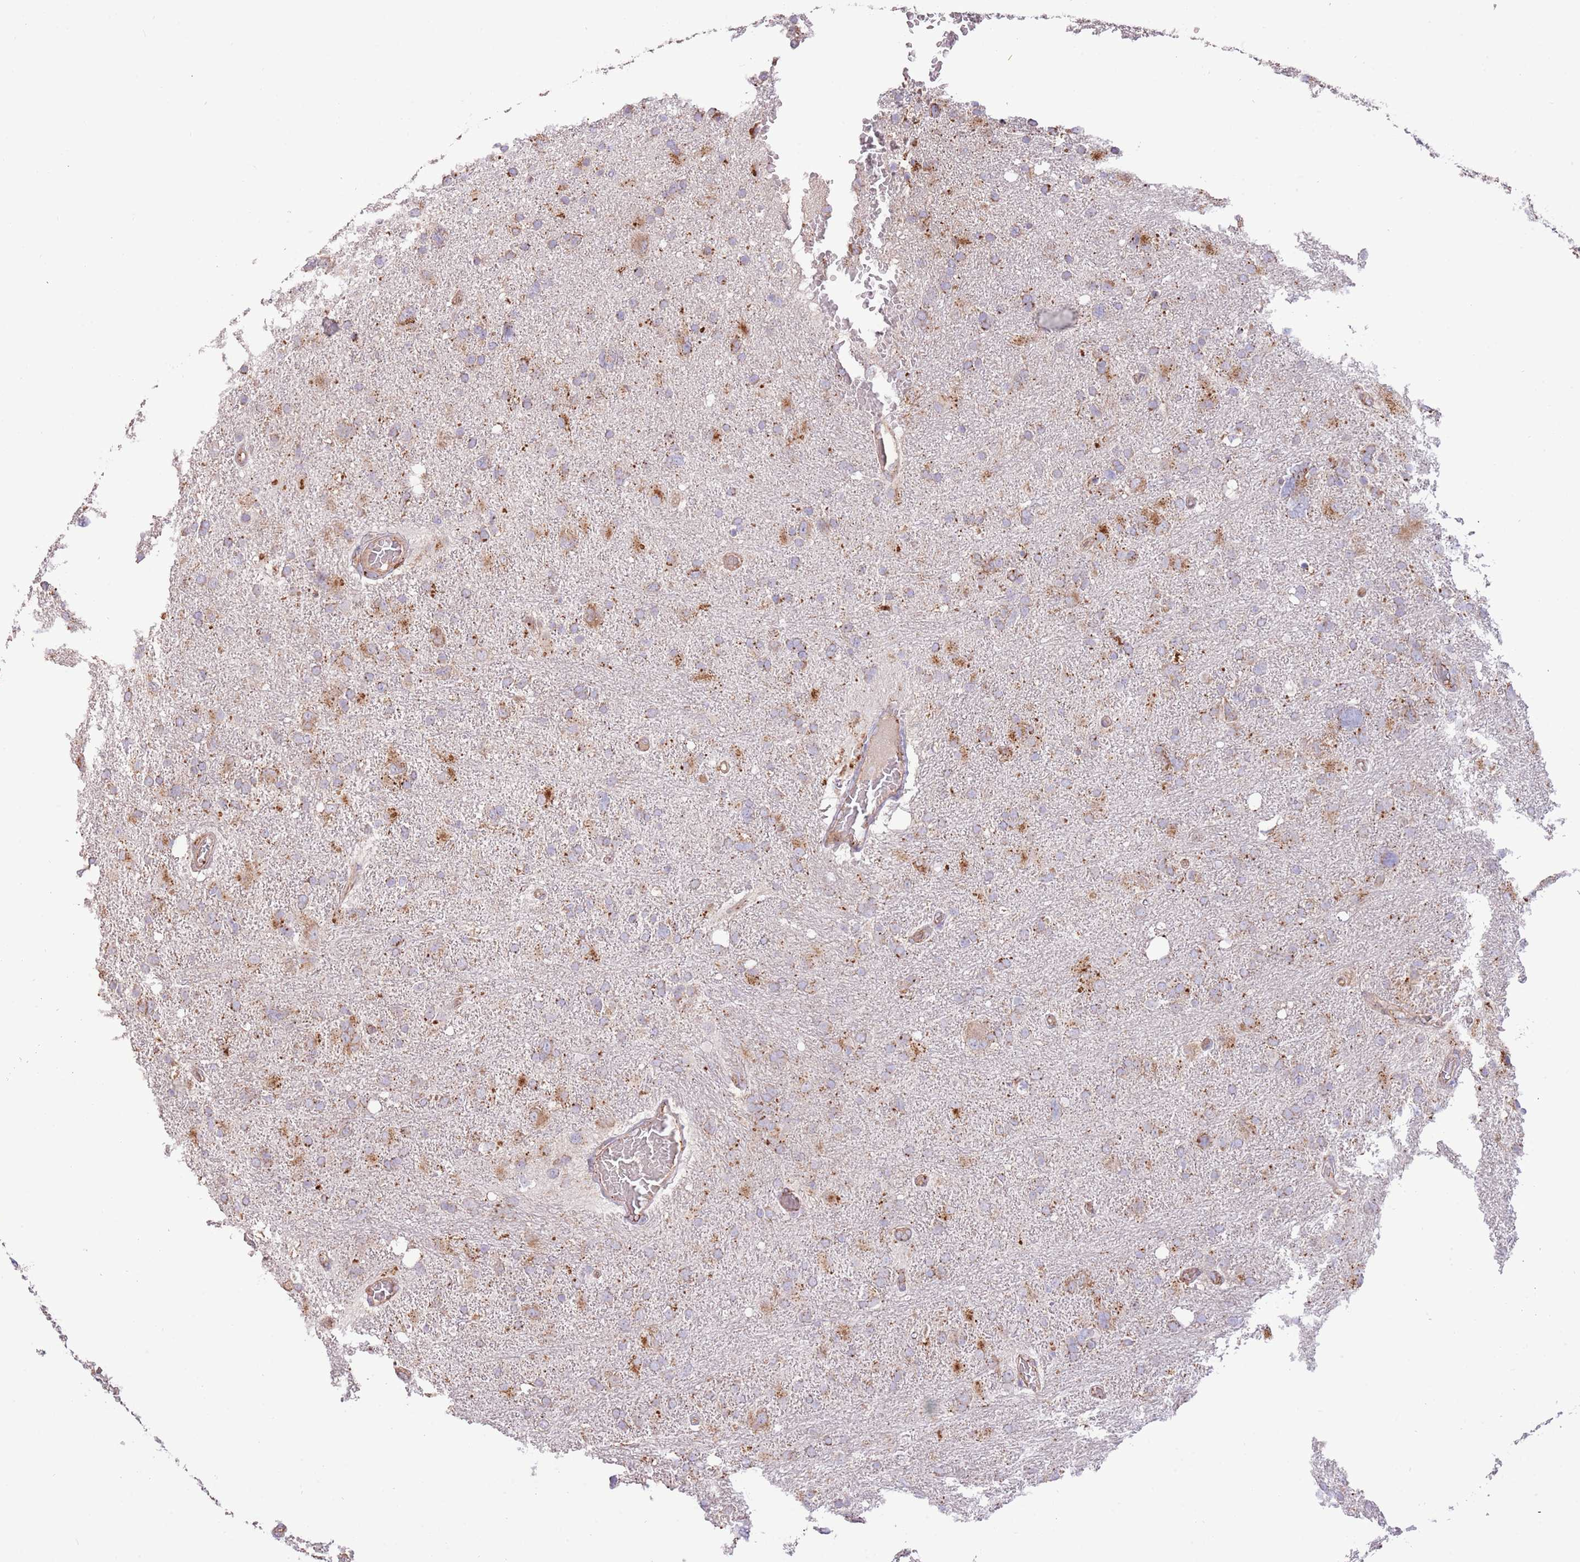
{"staining": {"intensity": "moderate", "quantity": "25%-75%", "location": "cytoplasmic/membranous"}, "tissue": "glioma", "cell_type": "Tumor cells", "image_type": "cancer", "snomed": [{"axis": "morphology", "description": "Glioma, malignant, High grade"}, {"axis": "topography", "description": "Brain"}], "caption": "Immunohistochemical staining of human glioma exhibits medium levels of moderate cytoplasmic/membranous staining in approximately 25%-75% of tumor cells.", "gene": "DOCK6", "patient": {"sex": "male", "age": 61}}